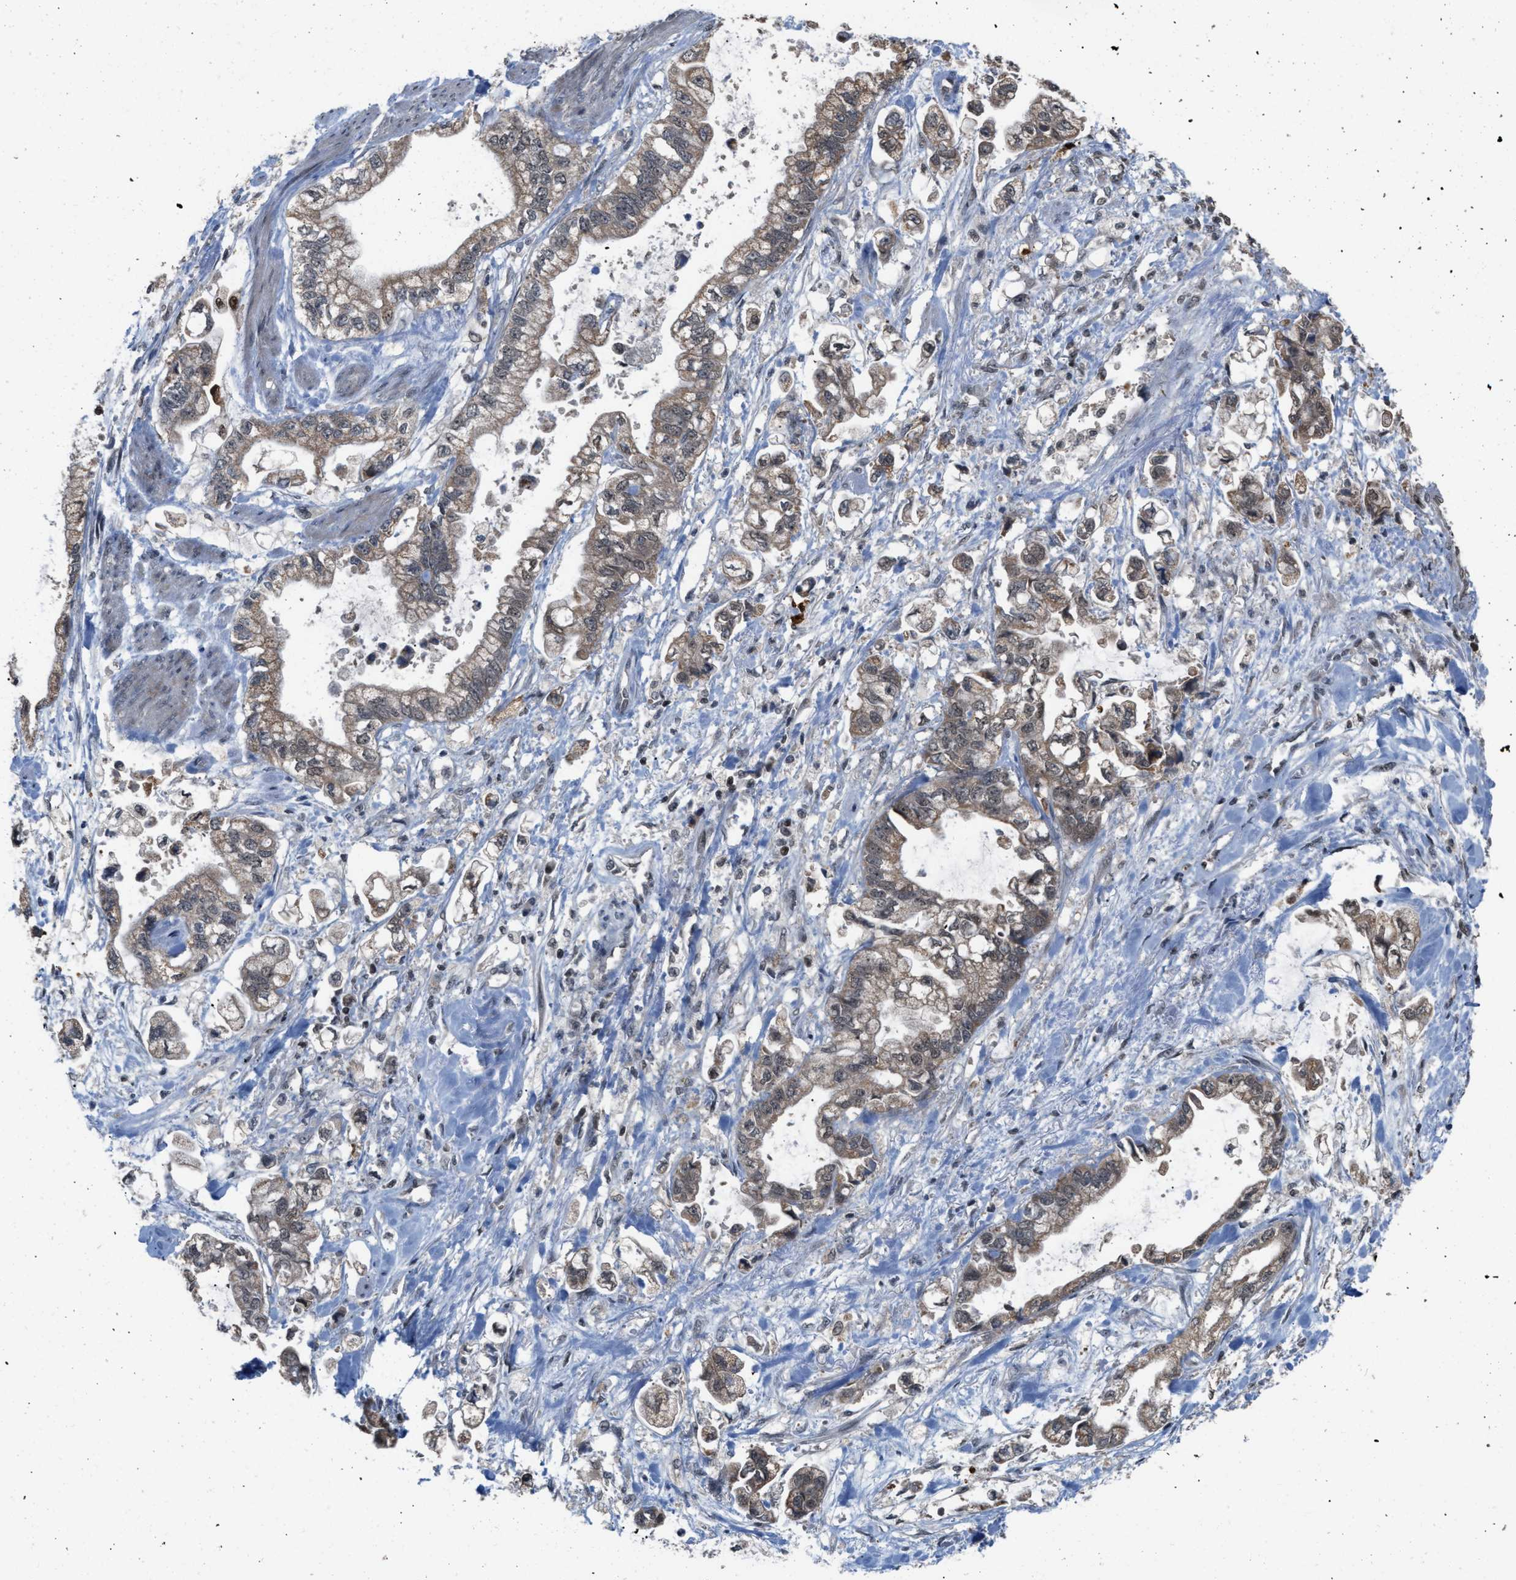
{"staining": {"intensity": "weak", "quantity": ">75%", "location": "cytoplasmic/membranous"}, "tissue": "stomach cancer", "cell_type": "Tumor cells", "image_type": "cancer", "snomed": [{"axis": "morphology", "description": "Normal tissue, NOS"}, {"axis": "morphology", "description": "Adenocarcinoma, NOS"}, {"axis": "topography", "description": "Stomach"}], "caption": "Adenocarcinoma (stomach) tissue shows weak cytoplasmic/membranous staining in approximately >75% of tumor cells, visualized by immunohistochemistry.", "gene": "C9orf78", "patient": {"sex": "male", "age": 62}}